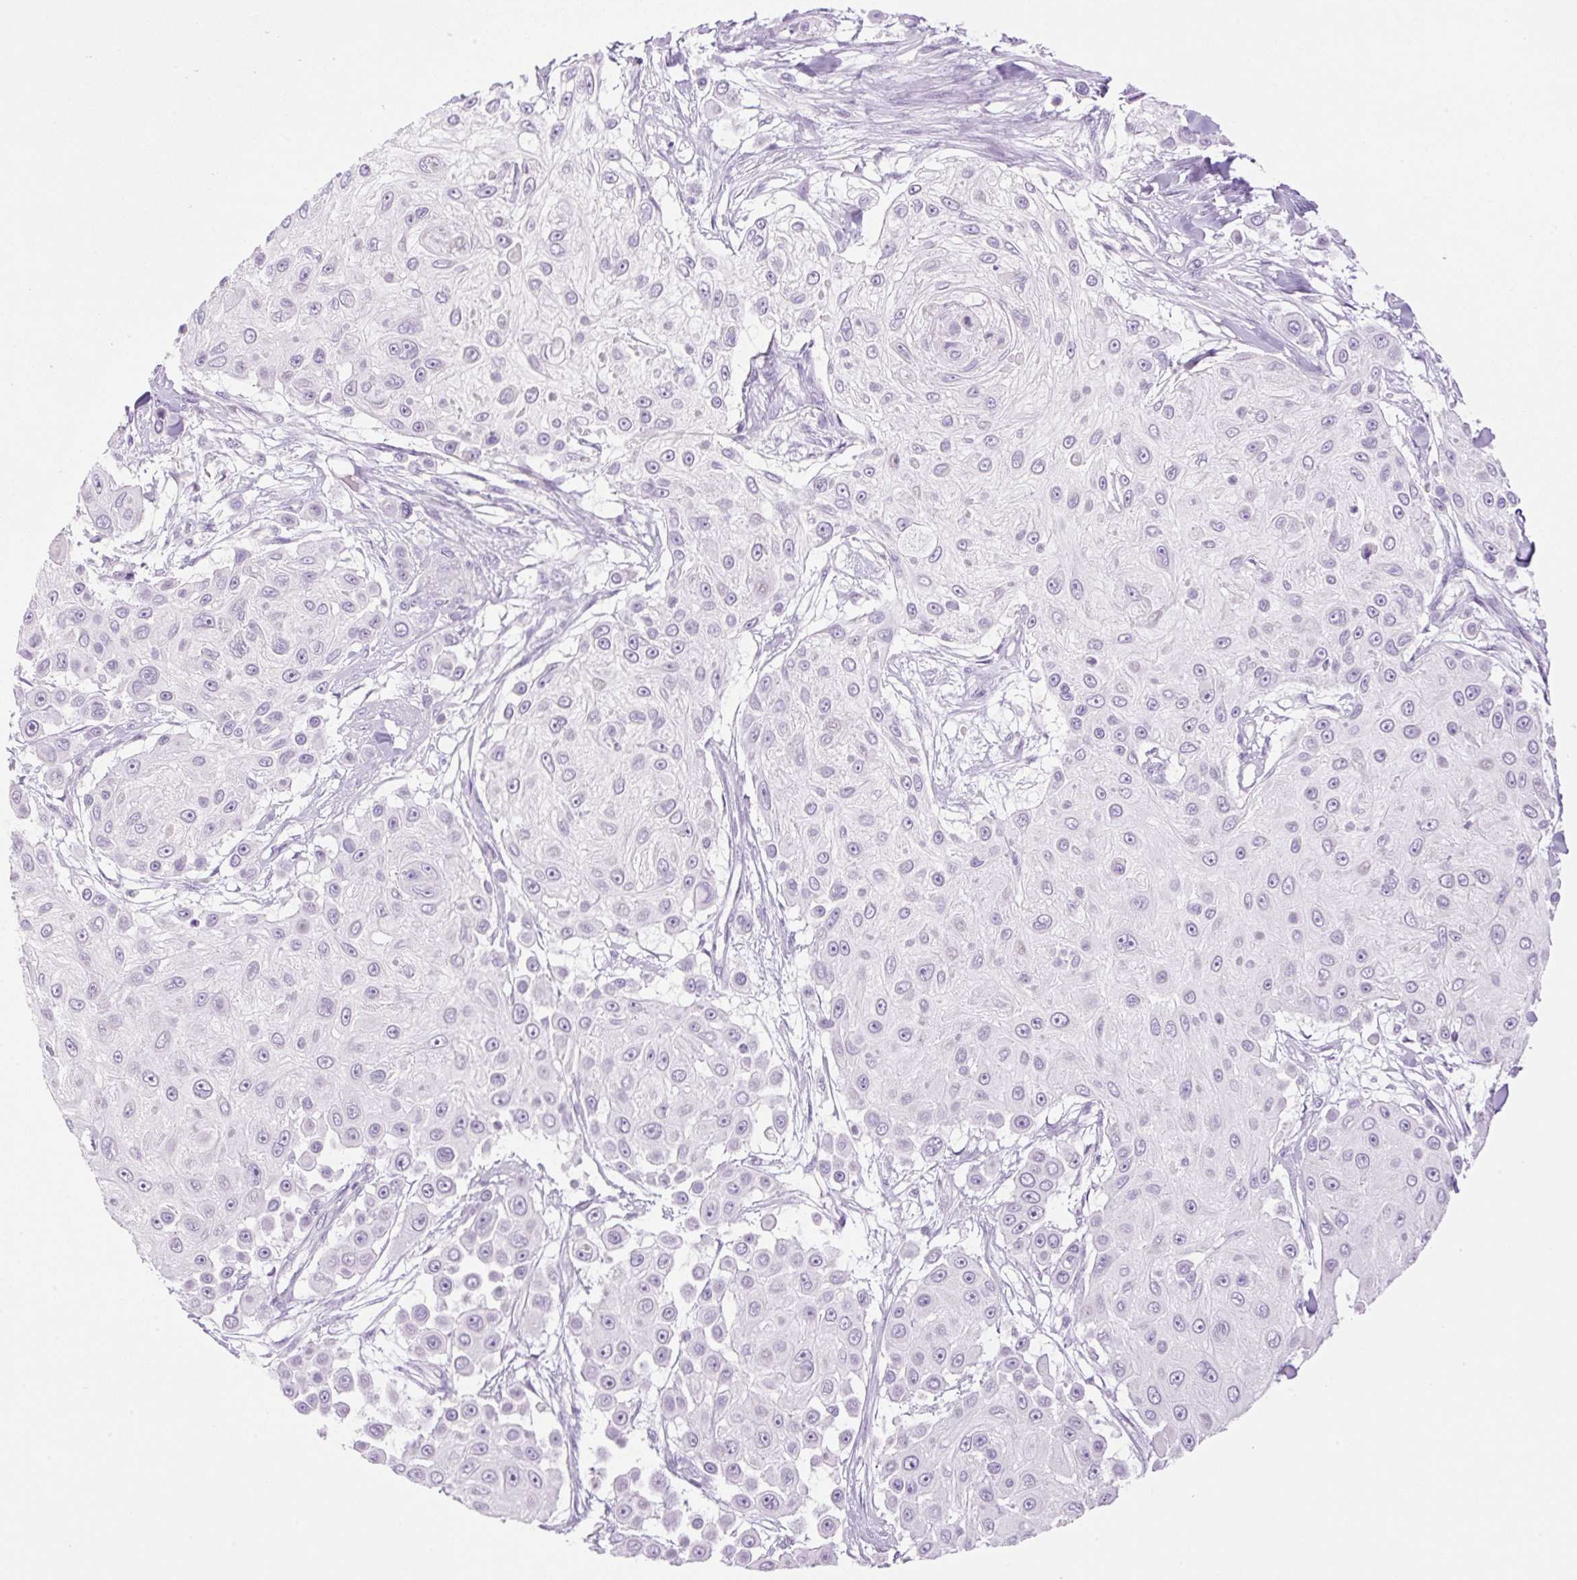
{"staining": {"intensity": "negative", "quantity": "none", "location": "none"}, "tissue": "skin cancer", "cell_type": "Tumor cells", "image_type": "cancer", "snomed": [{"axis": "morphology", "description": "Squamous cell carcinoma, NOS"}, {"axis": "topography", "description": "Skin"}], "caption": "A histopathology image of human skin squamous cell carcinoma is negative for staining in tumor cells. (DAB (3,3'-diaminobenzidine) immunohistochemistry (IHC) visualized using brightfield microscopy, high magnification).", "gene": "SP140L", "patient": {"sex": "male", "age": 67}}